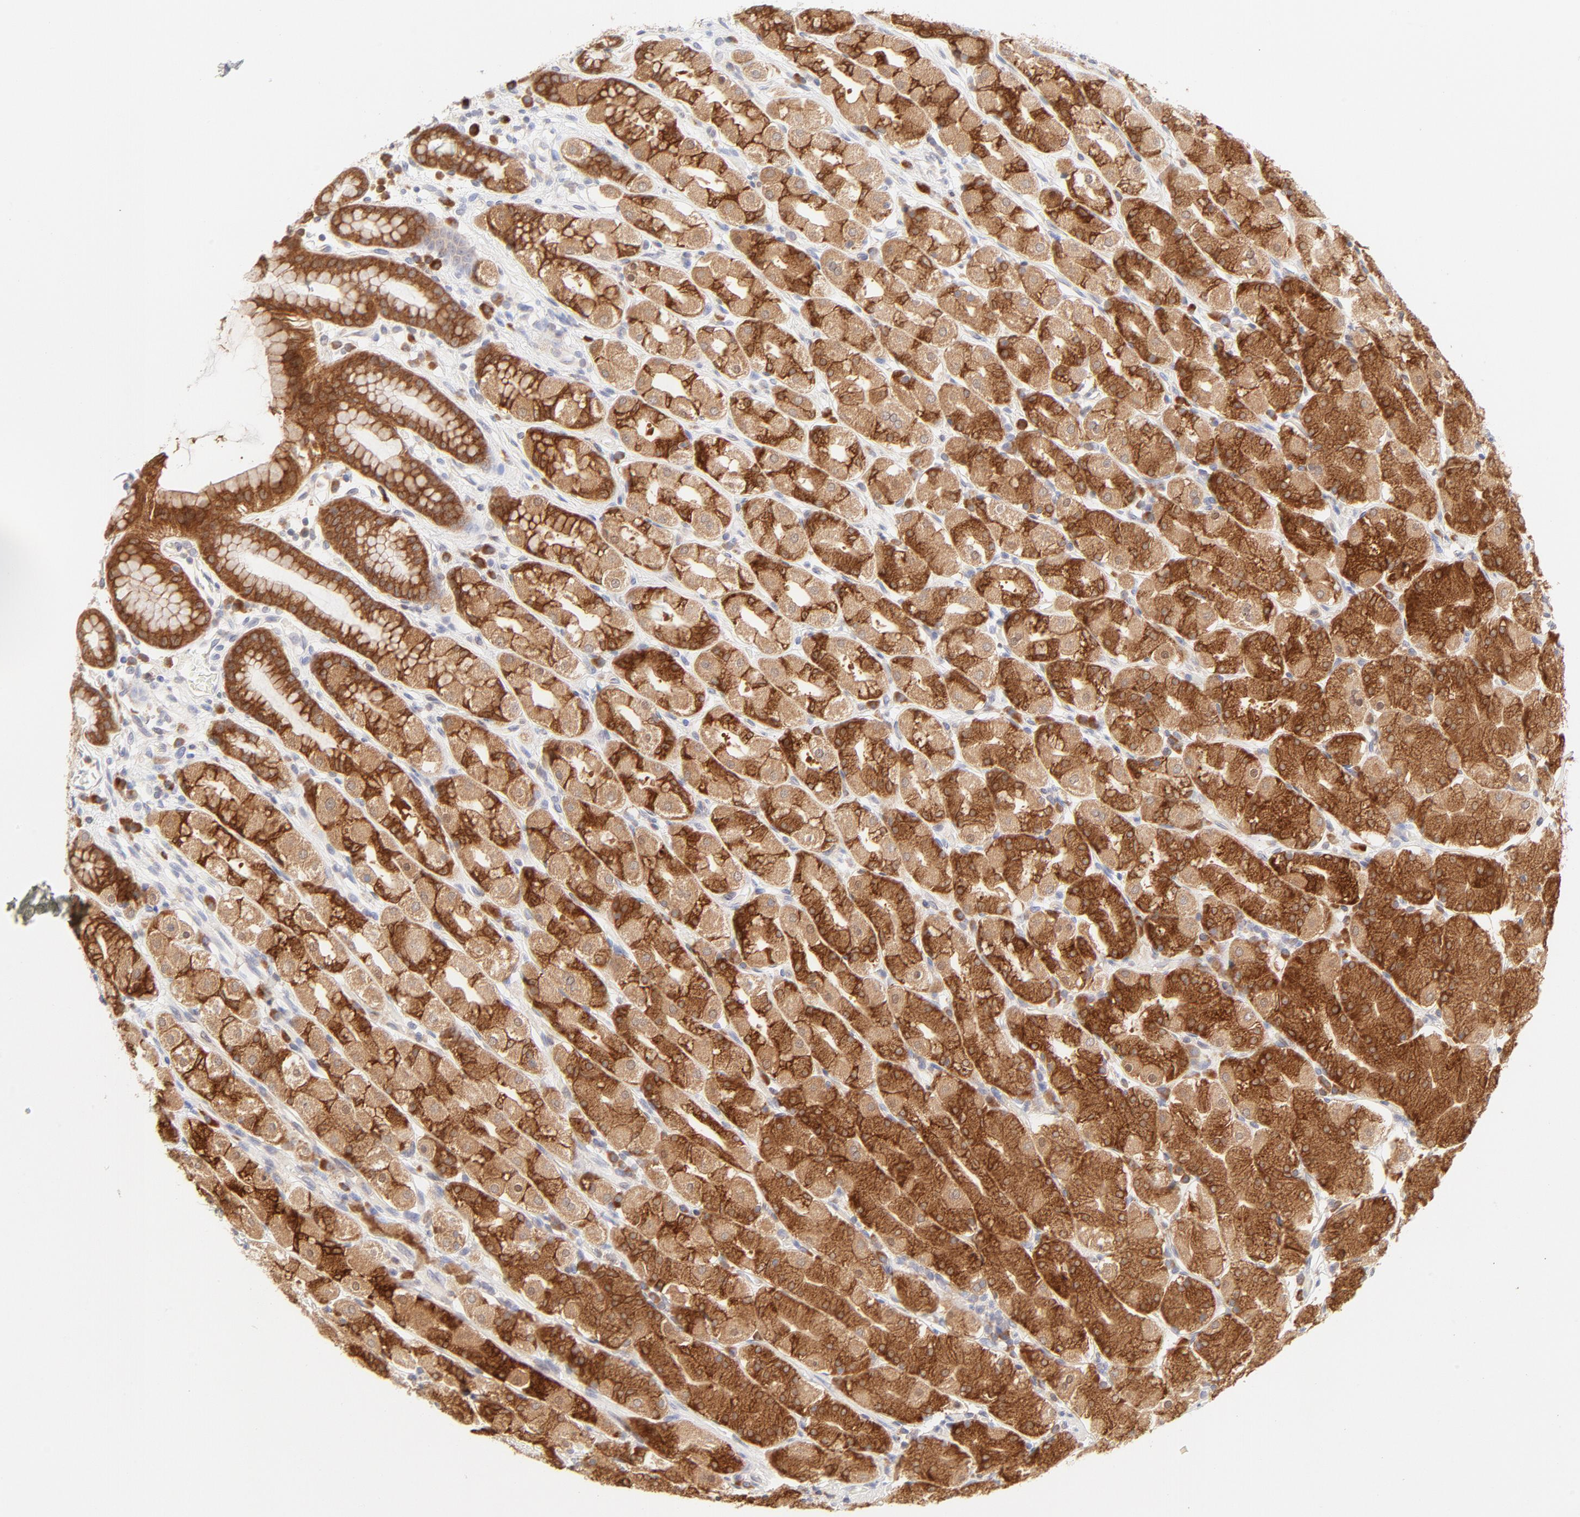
{"staining": {"intensity": "strong", "quantity": ">75%", "location": "cytoplasmic/membranous"}, "tissue": "stomach", "cell_type": "Glandular cells", "image_type": "normal", "snomed": [{"axis": "morphology", "description": "Normal tissue, NOS"}, {"axis": "topography", "description": "Stomach, upper"}], "caption": "Immunohistochemistry (IHC) (DAB (3,3'-diaminobenzidine)) staining of benign stomach exhibits strong cytoplasmic/membranous protein positivity in approximately >75% of glandular cells. (Stains: DAB (3,3'-diaminobenzidine) in brown, nuclei in blue, Microscopy: brightfield microscopy at high magnification).", "gene": "RPS6KA1", "patient": {"sex": "male", "age": 68}}